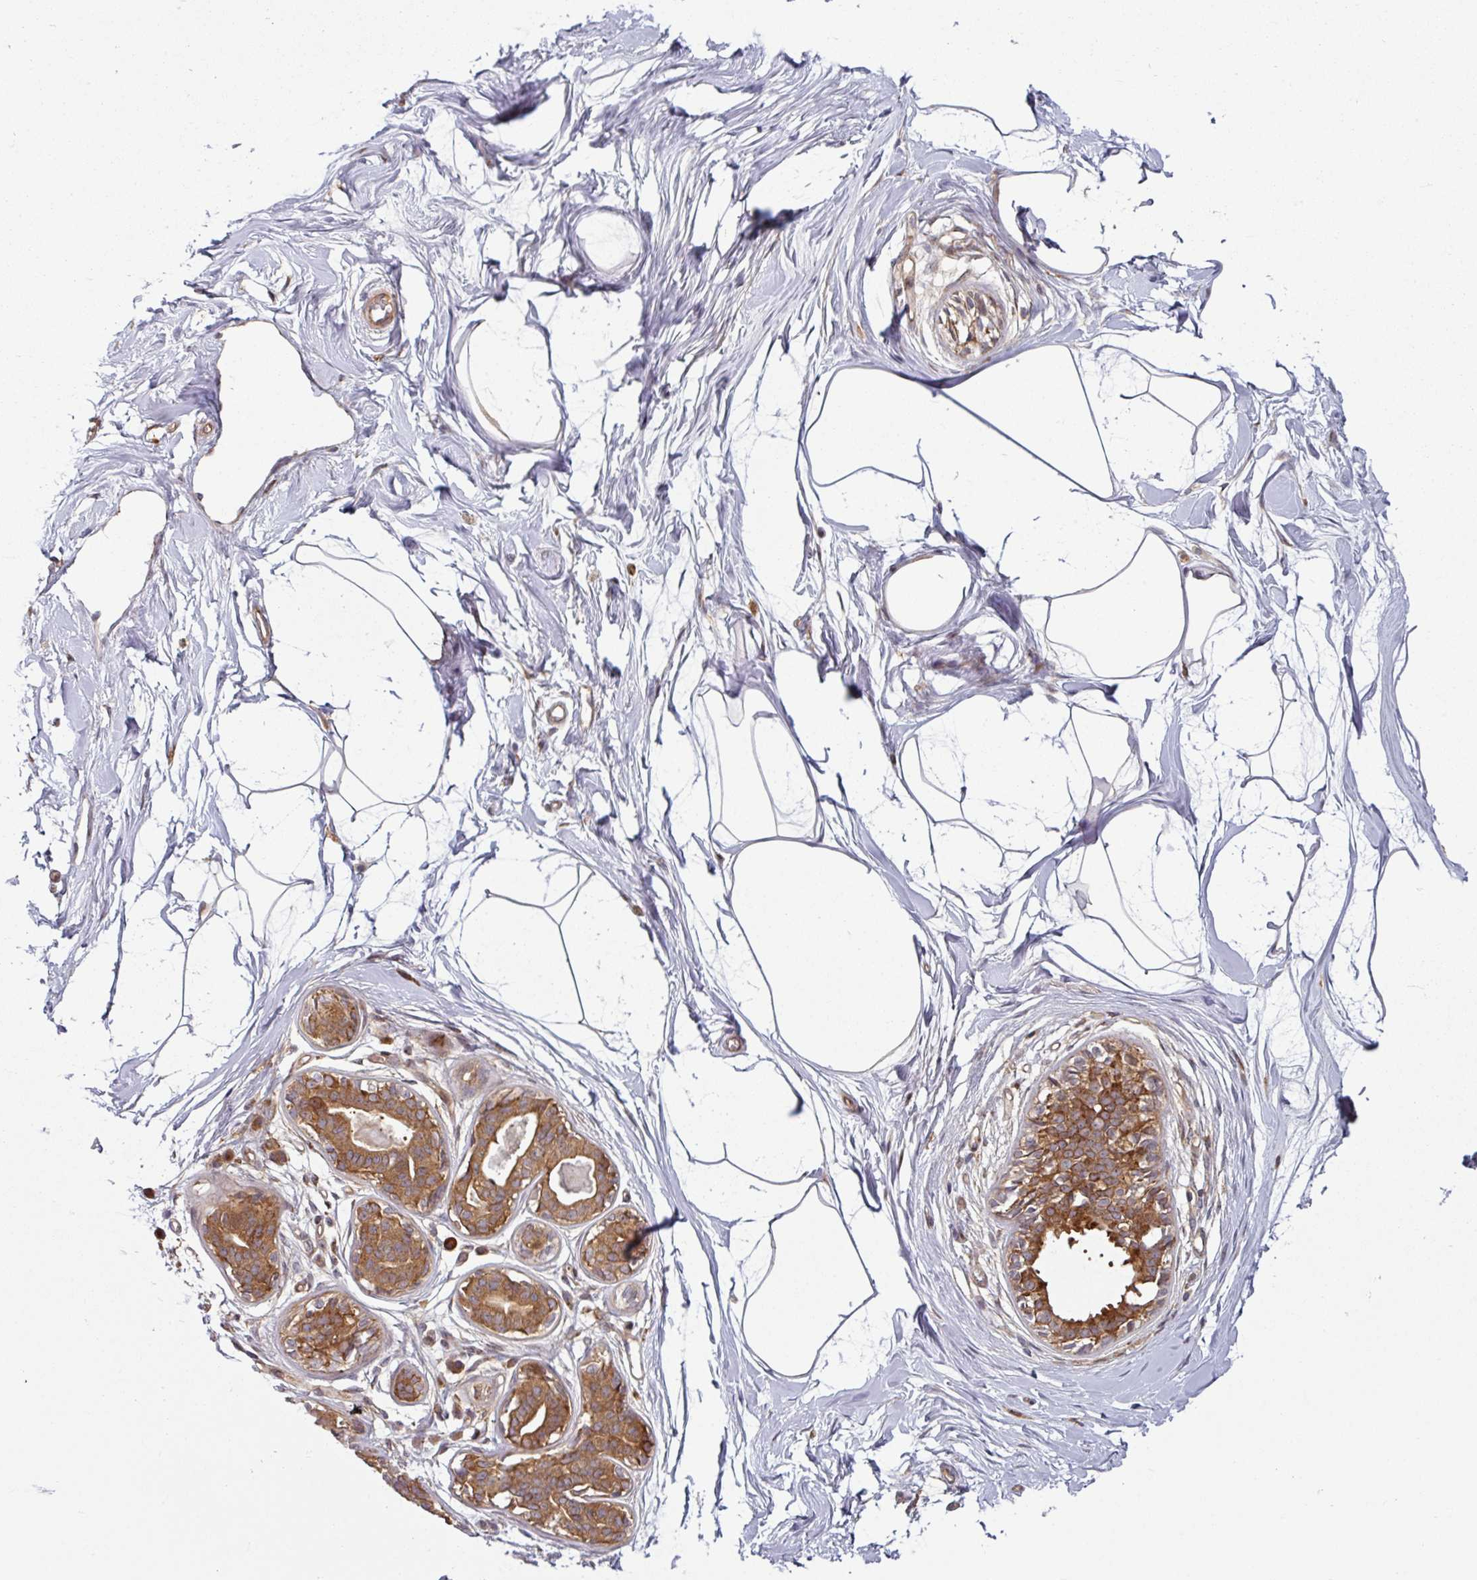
{"staining": {"intensity": "negative", "quantity": "none", "location": "none"}, "tissue": "breast", "cell_type": "Adipocytes", "image_type": "normal", "snomed": [{"axis": "morphology", "description": "Normal tissue, NOS"}, {"axis": "topography", "description": "Breast"}], "caption": "Histopathology image shows no protein positivity in adipocytes of unremarkable breast. (Stains: DAB (3,3'-diaminobenzidine) immunohistochemistry (IHC) with hematoxylin counter stain, Microscopy: brightfield microscopy at high magnification).", "gene": "RAB5A", "patient": {"sex": "female", "age": 45}}